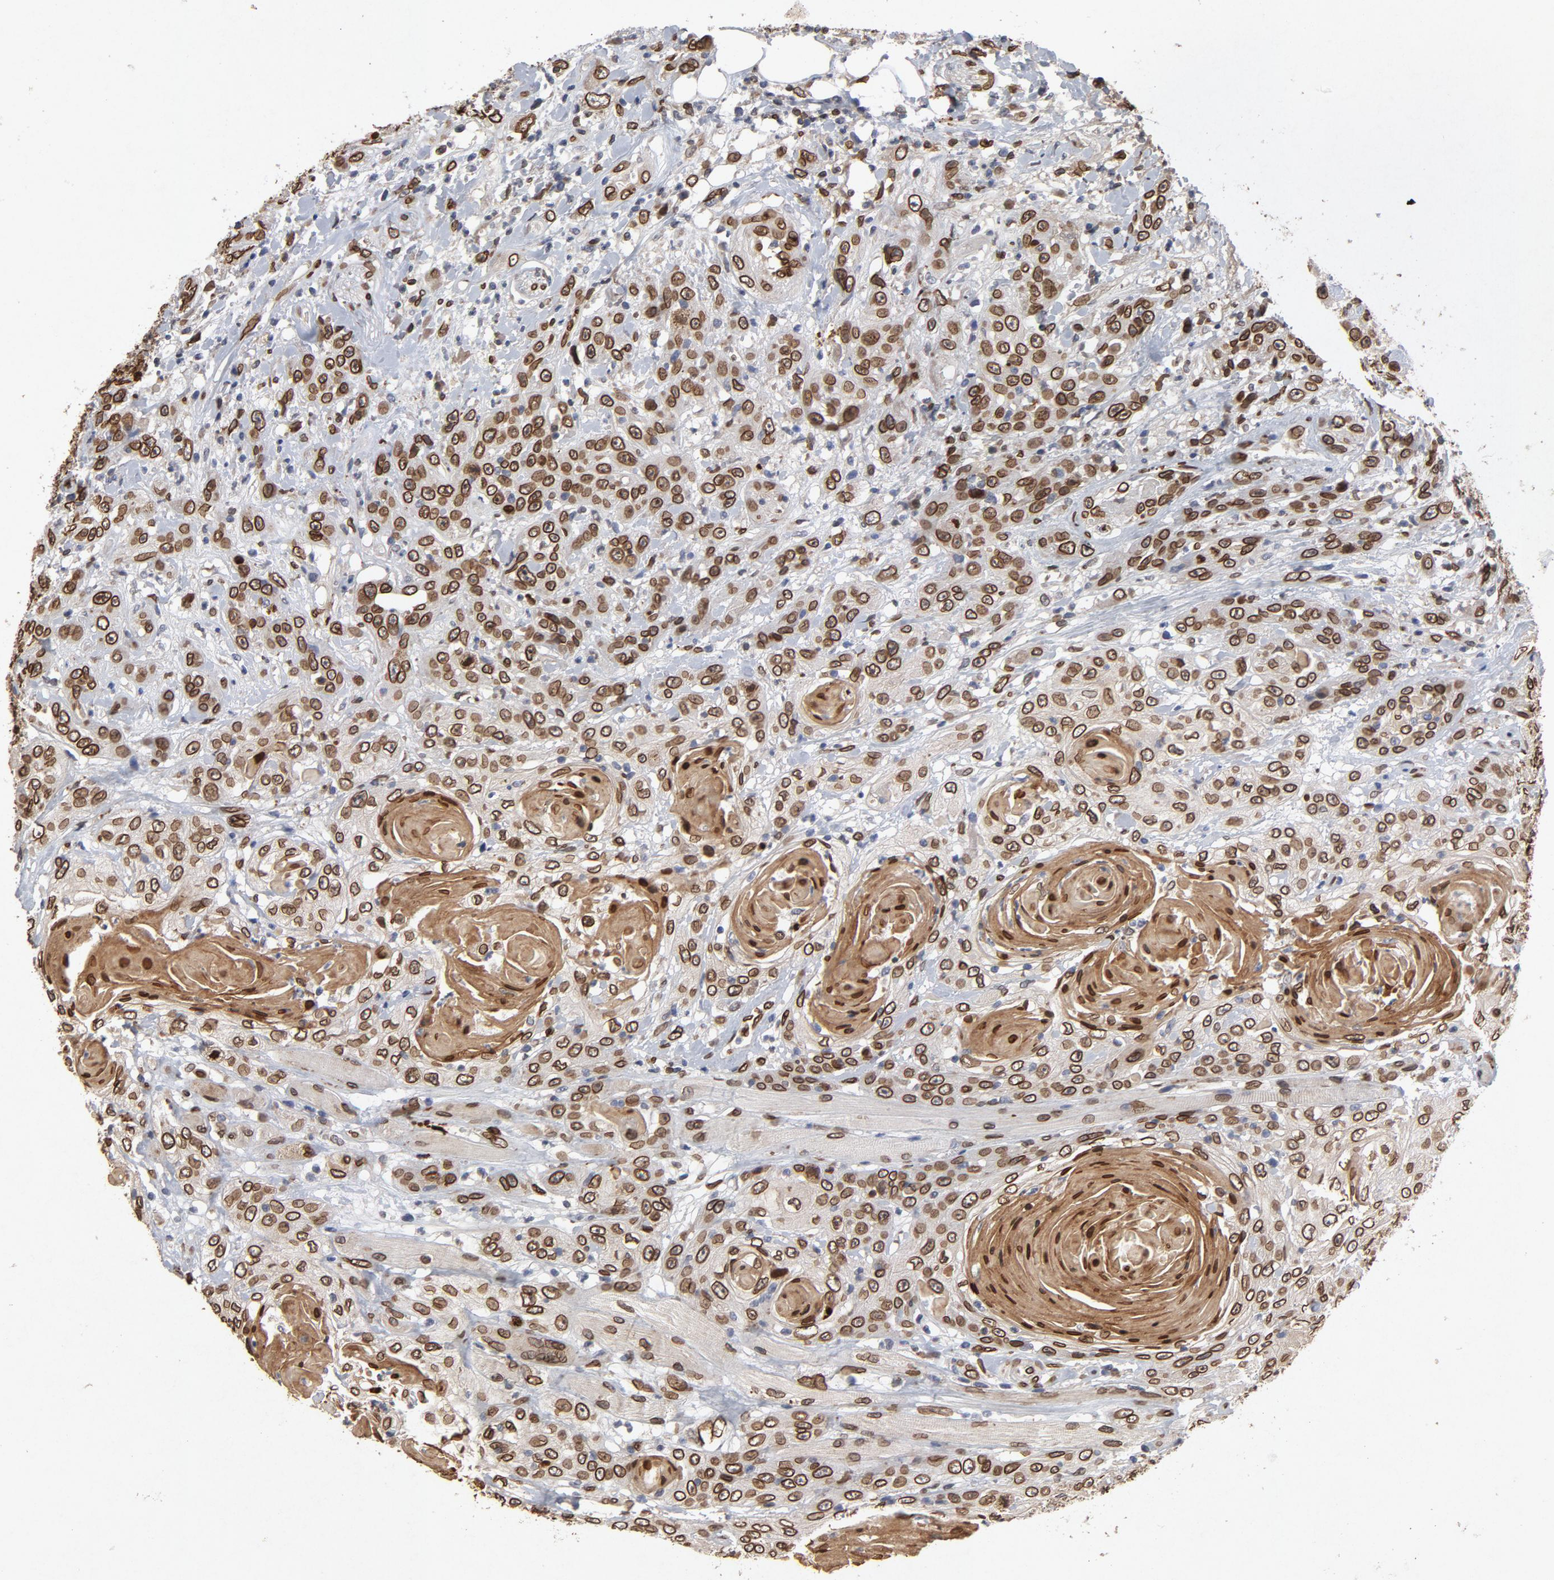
{"staining": {"intensity": "strong", "quantity": ">75%", "location": "cytoplasmic/membranous,nuclear"}, "tissue": "head and neck cancer", "cell_type": "Tumor cells", "image_type": "cancer", "snomed": [{"axis": "morphology", "description": "Squamous cell carcinoma, NOS"}, {"axis": "topography", "description": "Head-Neck"}], "caption": "A high amount of strong cytoplasmic/membranous and nuclear staining is seen in about >75% of tumor cells in head and neck cancer tissue.", "gene": "LMNA", "patient": {"sex": "female", "age": 84}}